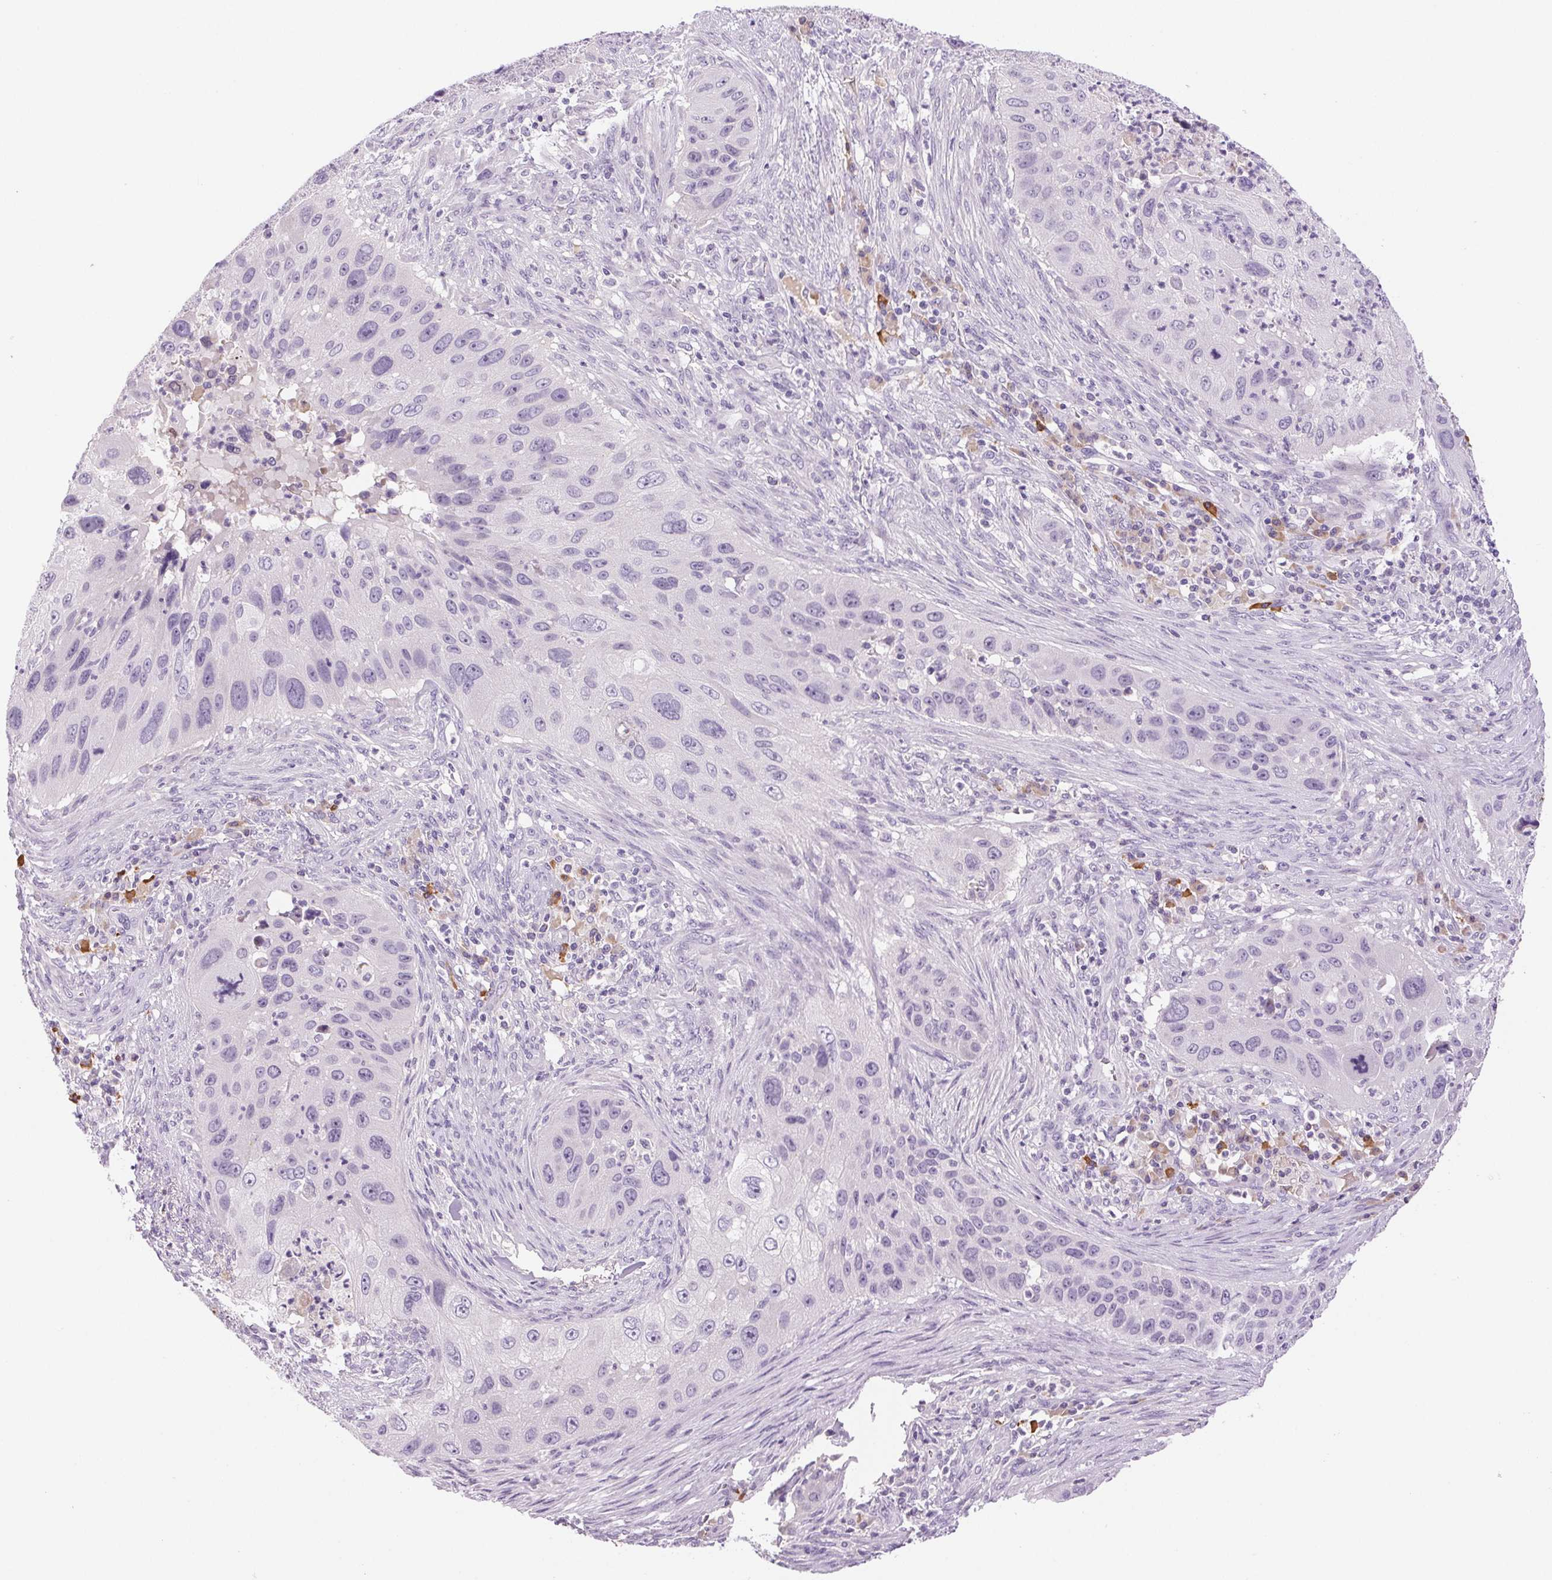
{"staining": {"intensity": "negative", "quantity": "none", "location": "none"}, "tissue": "lung cancer", "cell_type": "Tumor cells", "image_type": "cancer", "snomed": [{"axis": "morphology", "description": "Squamous cell carcinoma, NOS"}, {"axis": "topography", "description": "Lung"}], "caption": "Image shows no significant protein positivity in tumor cells of lung squamous cell carcinoma. (Stains: DAB (3,3'-diaminobenzidine) immunohistochemistry (IHC) with hematoxylin counter stain, Microscopy: brightfield microscopy at high magnification).", "gene": "IFIT1B", "patient": {"sex": "male", "age": 63}}